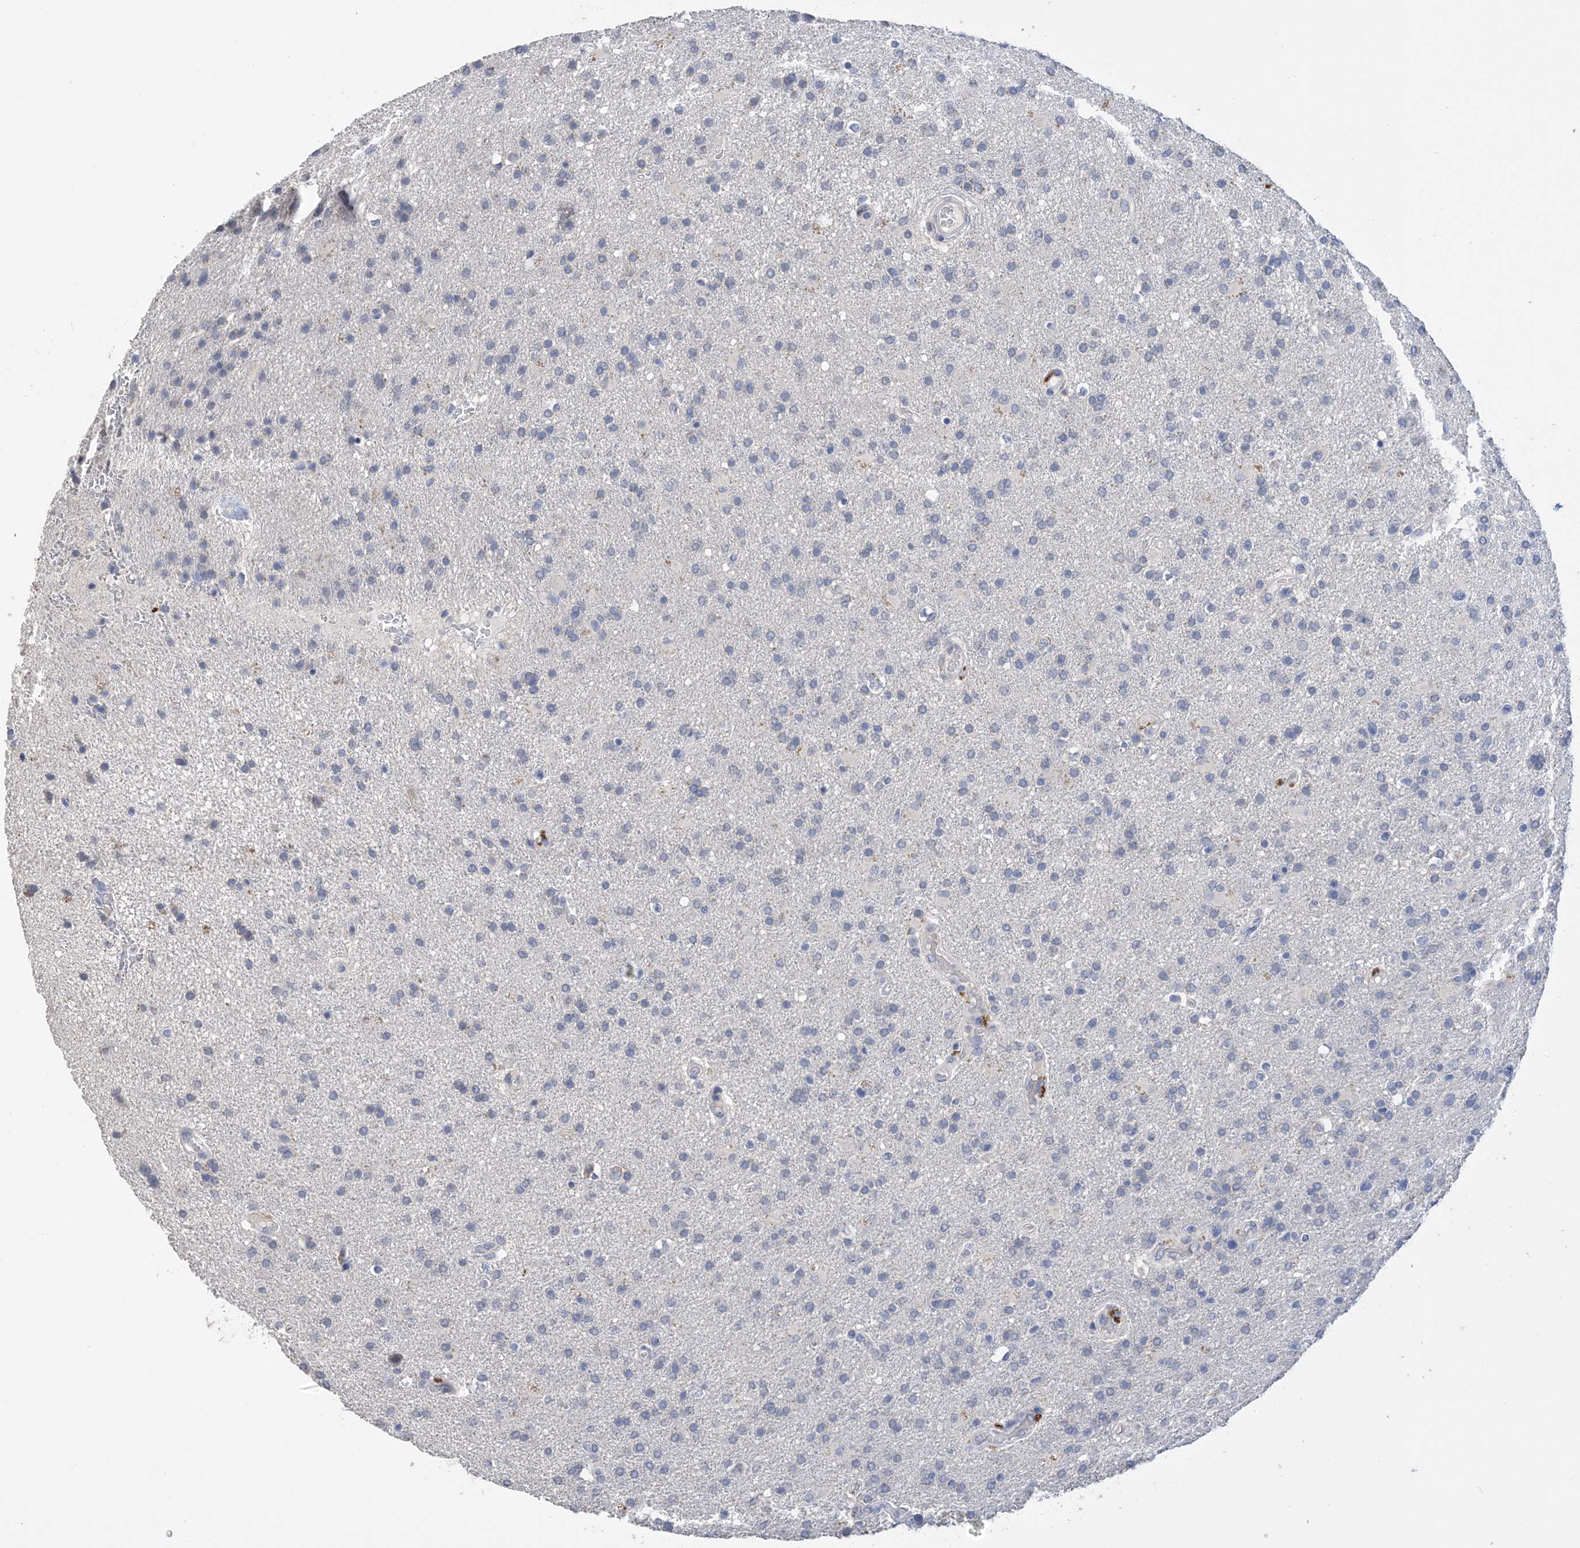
{"staining": {"intensity": "negative", "quantity": "none", "location": "none"}, "tissue": "glioma", "cell_type": "Tumor cells", "image_type": "cancer", "snomed": [{"axis": "morphology", "description": "Glioma, malignant, High grade"}, {"axis": "topography", "description": "Brain"}], "caption": "Immunohistochemistry micrograph of neoplastic tissue: human malignant glioma (high-grade) stained with DAB (3,3'-diaminobenzidine) exhibits no significant protein positivity in tumor cells. (Stains: DAB immunohistochemistry (IHC) with hematoxylin counter stain, Microscopy: brightfield microscopy at high magnification).", "gene": "DSC3", "patient": {"sex": "male", "age": 72}}